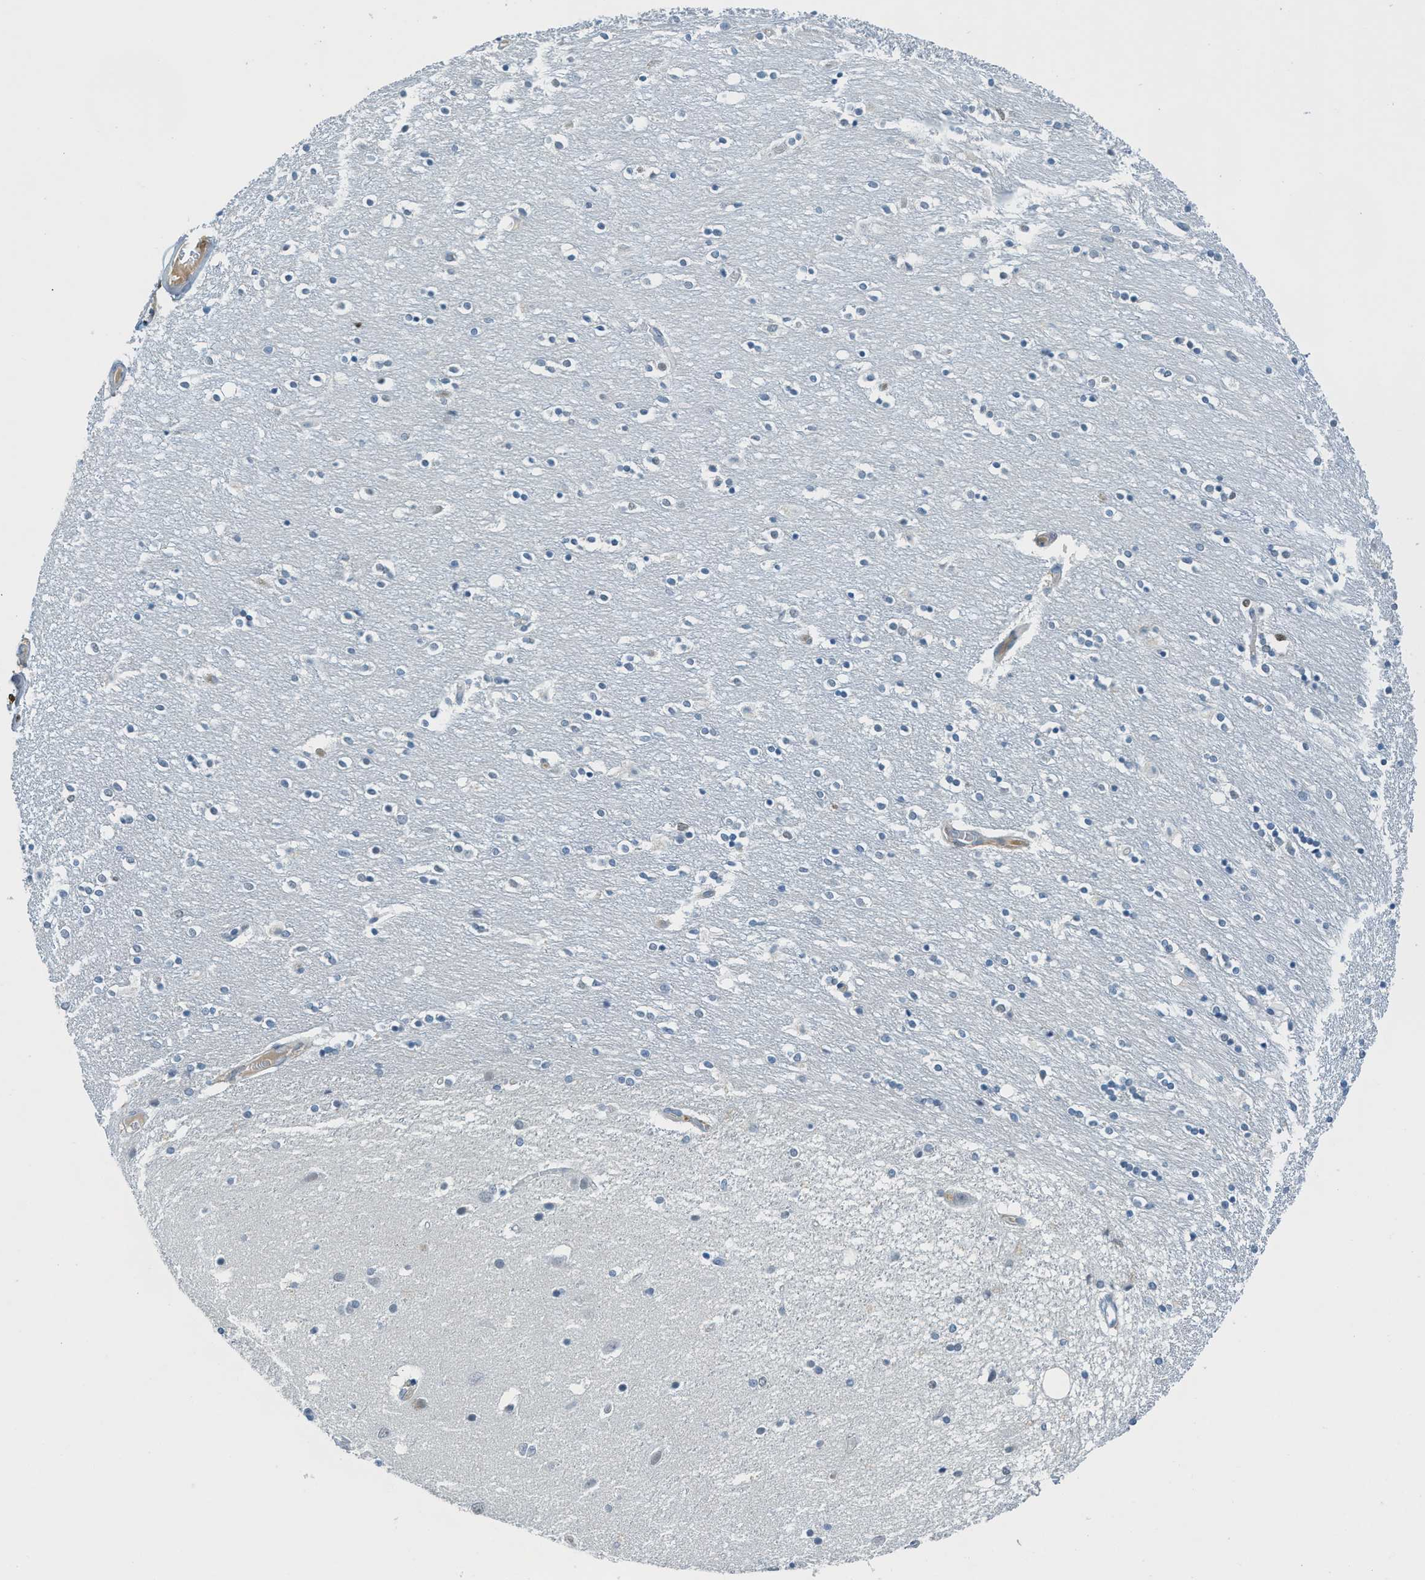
{"staining": {"intensity": "negative", "quantity": "none", "location": "none"}, "tissue": "caudate", "cell_type": "Glial cells", "image_type": "normal", "snomed": [{"axis": "morphology", "description": "Normal tissue, NOS"}, {"axis": "topography", "description": "Lateral ventricle wall"}], "caption": "This is an immunohistochemistry (IHC) histopathology image of benign human caudate. There is no staining in glial cells.", "gene": "SH3D19", "patient": {"sex": "female", "age": 54}}